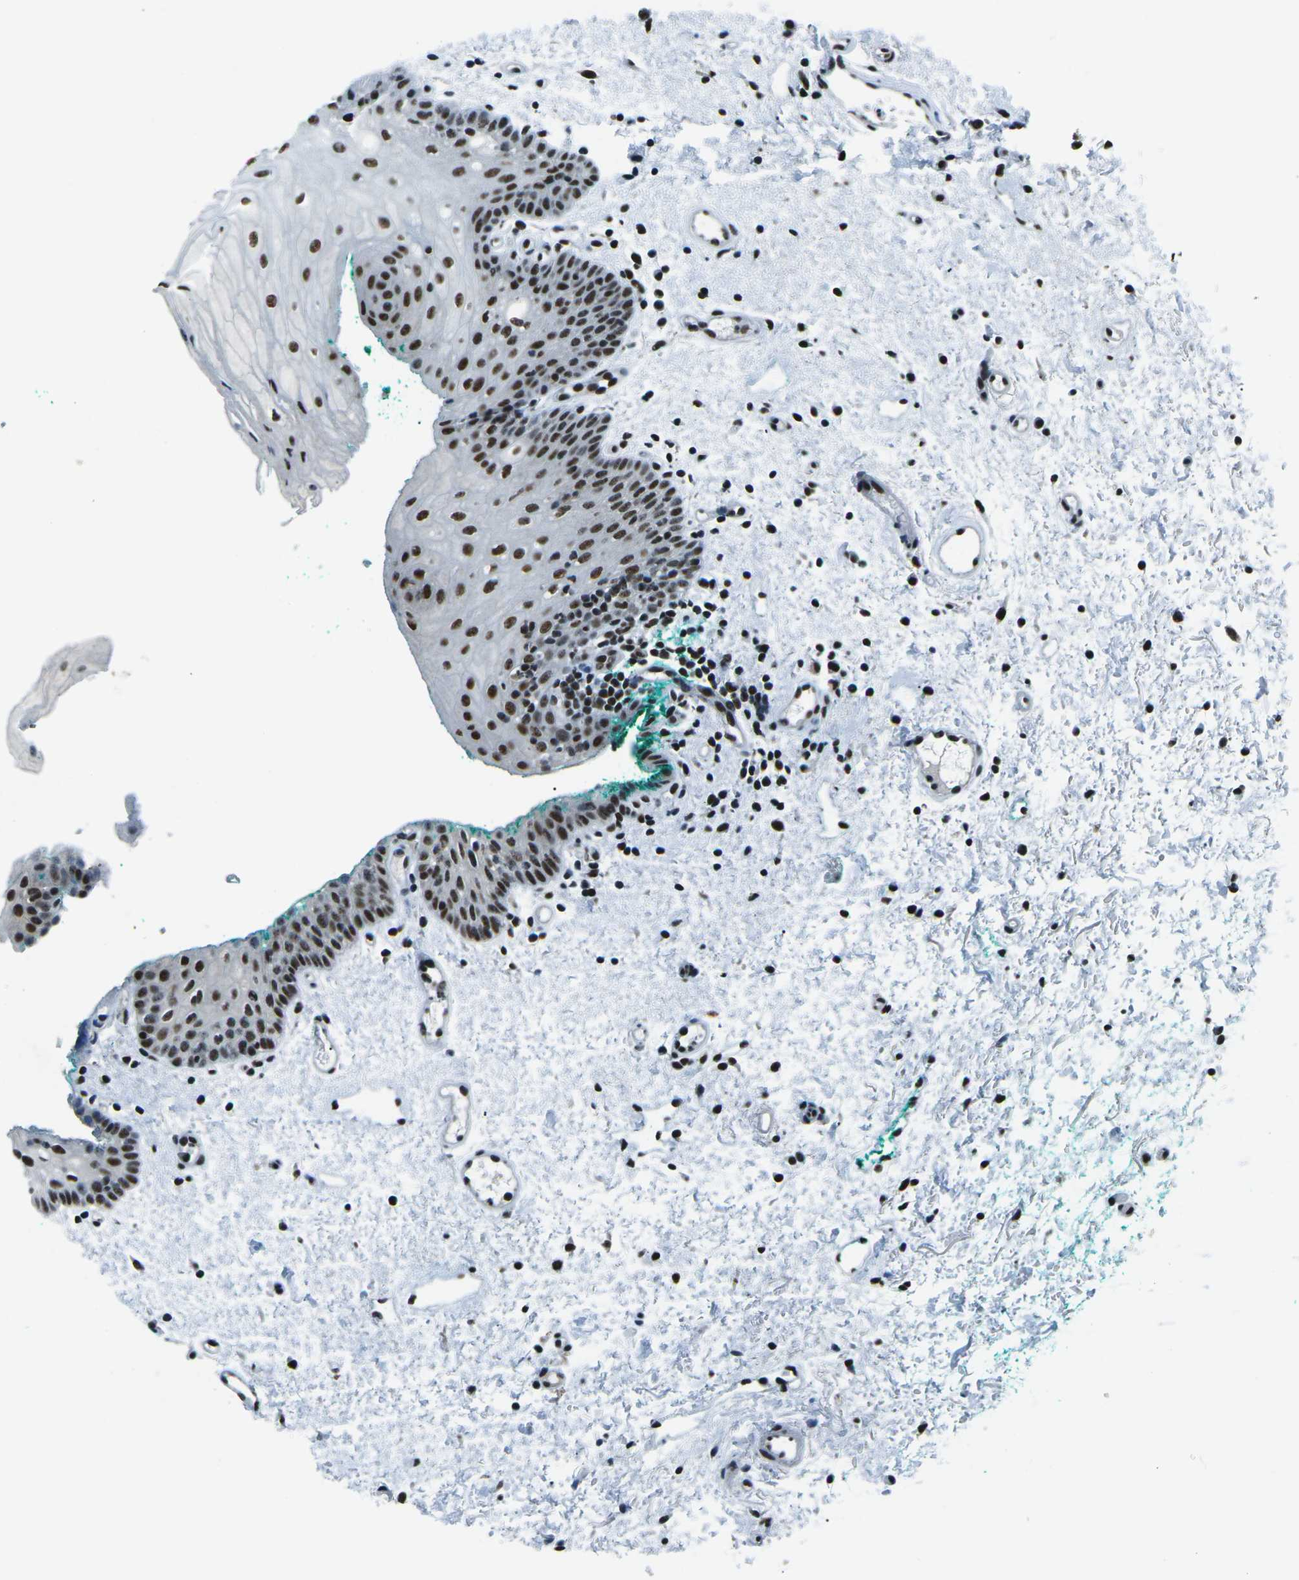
{"staining": {"intensity": "strong", "quantity": ">75%", "location": "nuclear"}, "tissue": "oral mucosa", "cell_type": "Squamous epithelial cells", "image_type": "normal", "snomed": [{"axis": "morphology", "description": "Normal tissue, NOS"}, {"axis": "morphology", "description": "Squamous cell carcinoma, NOS"}, {"axis": "topography", "description": "Oral tissue"}, {"axis": "topography", "description": "Salivary gland"}, {"axis": "topography", "description": "Head-Neck"}], "caption": "Strong nuclear protein expression is appreciated in approximately >75% of squamous epithelial cells in oral mucosa. The staining is performed using DAB brown chromogen to label protein expression. The nuclei are counter-stained blue using hematoxylin.", "gene": "RBL2", "patient": {"sex": "female", "age": 62}}